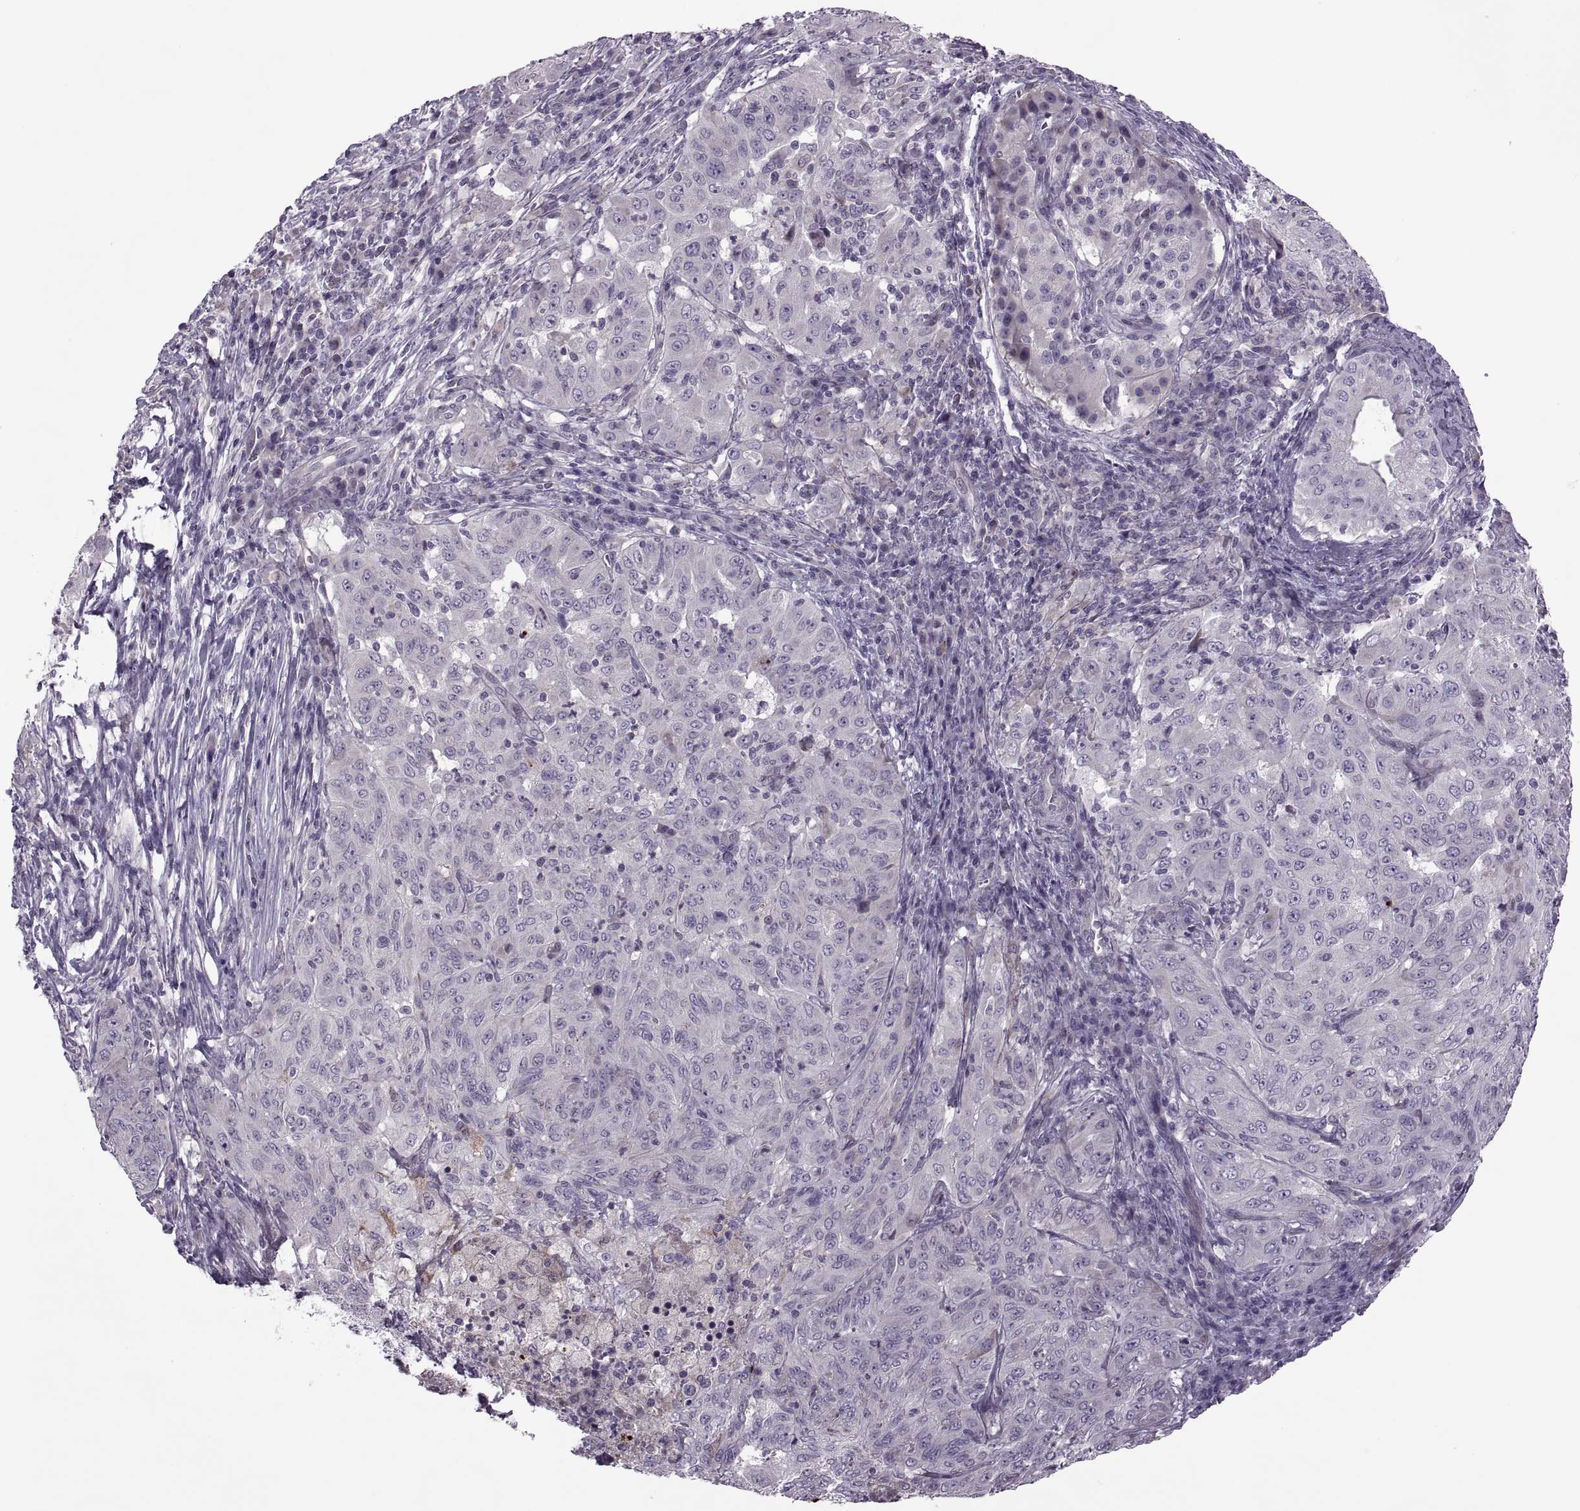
{"staining": {"intensity": "negative", "quantity": "none", "location": "none"}, "tissue": "pancreatic cancer", "cell_type": "Tumor cells", "image_type": "cancer", "snomed": [{"axis": "morphology", "description": "Adenocarcinoma, NOS"}, {"axis": "topography", "description": "Pancreas"}], "caption": "IHC image of neoplastic tissue: human pancreatic cancer stained with DAB shows no significant protein expression in tumor cells. Nuclei are stained in blue.", "gene": "ODF3", "patient": {"sex": "male", "age": 63}}